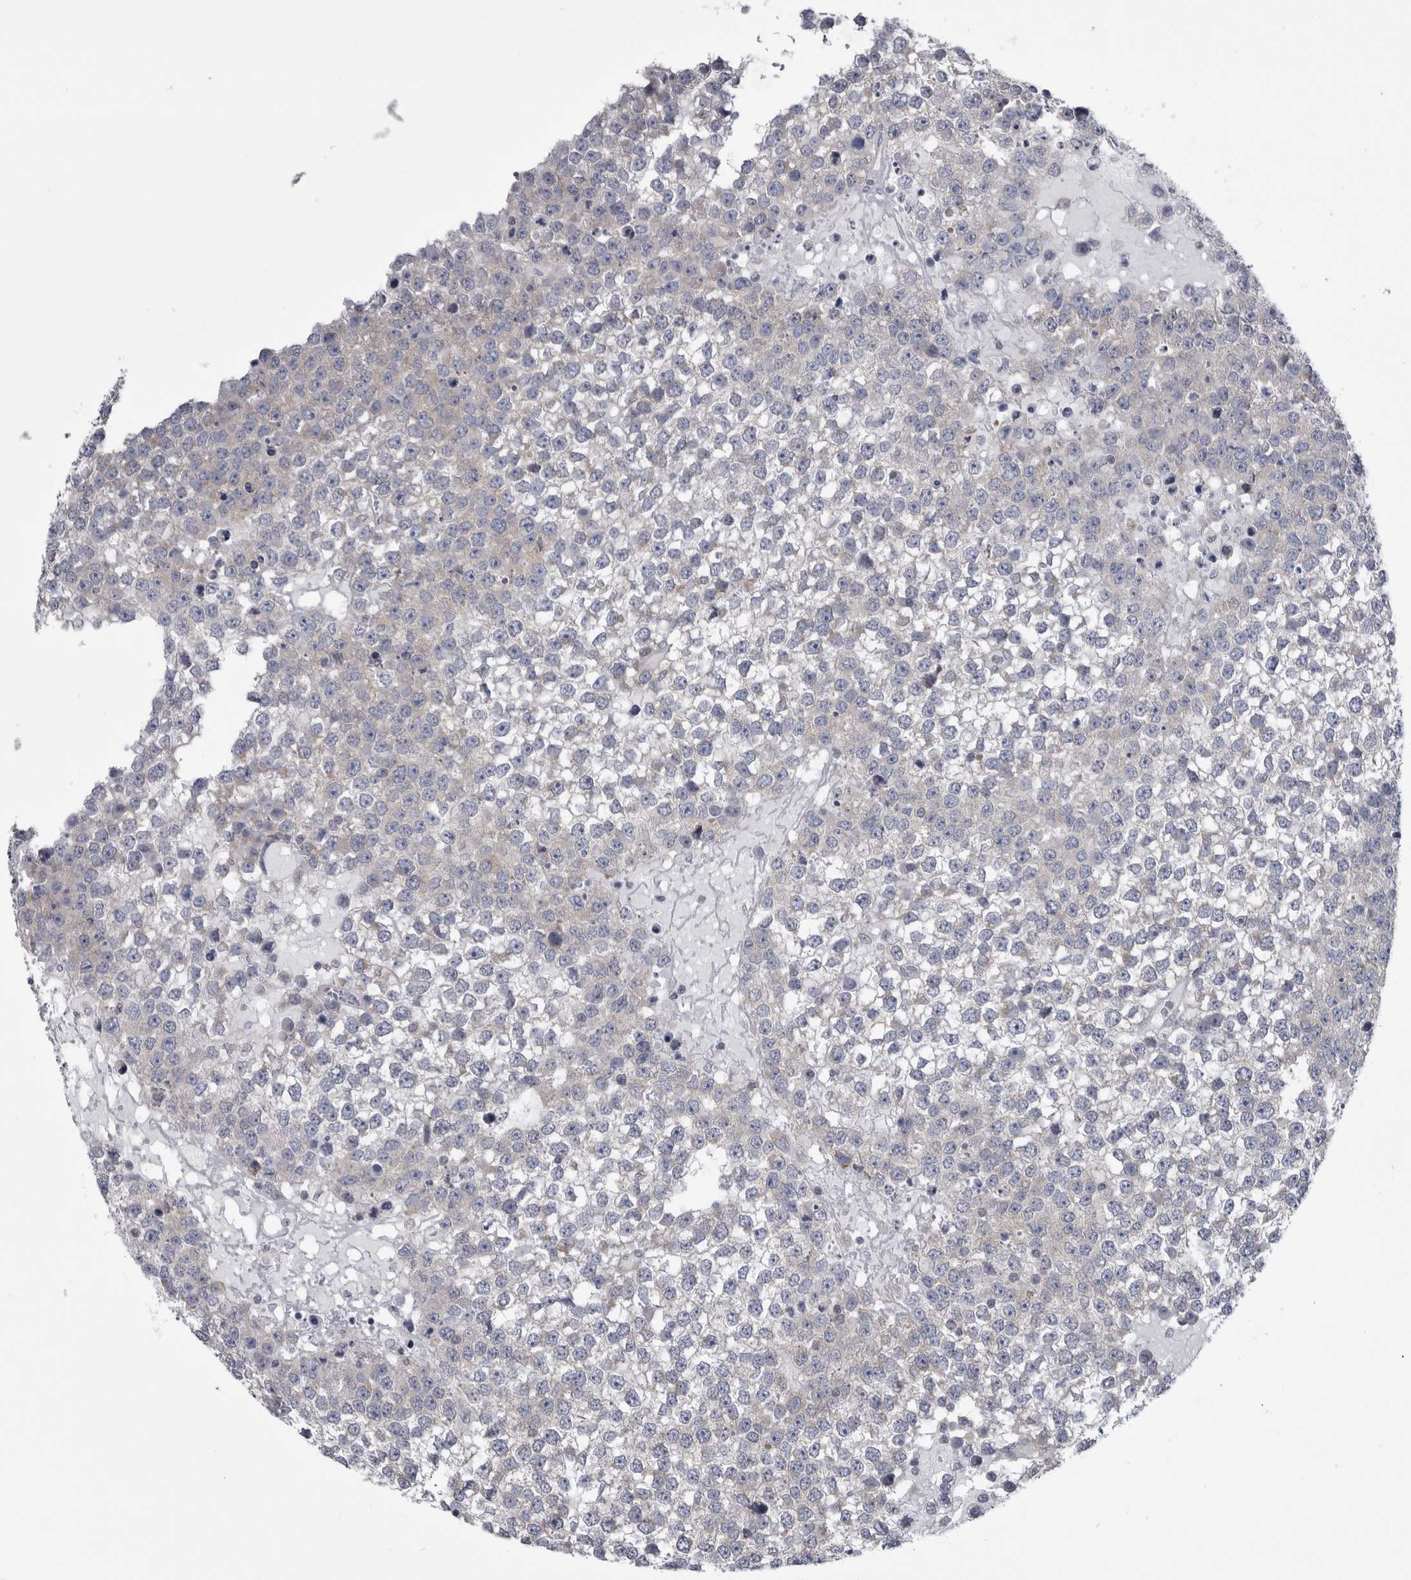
{"staining": {"intensity": "negative", "quantity": "none", "location": "none"}, "tissue": "testis cancer", "cell_type": "Tumor cells", "image_type": "cancer", "snomed": [{"axis": "morphology", "description": "Seminoma, NOS"}, {"axis": "topography", "description": "Testis"}], "caption": "Immunohistochemistry (IHC) histopathology image of testis seminoma stained for a protein (brown), which shows no positivity in tumor cells.", "gene": "PRRC2C", "patient": {"sex": "male", "age": 65}}